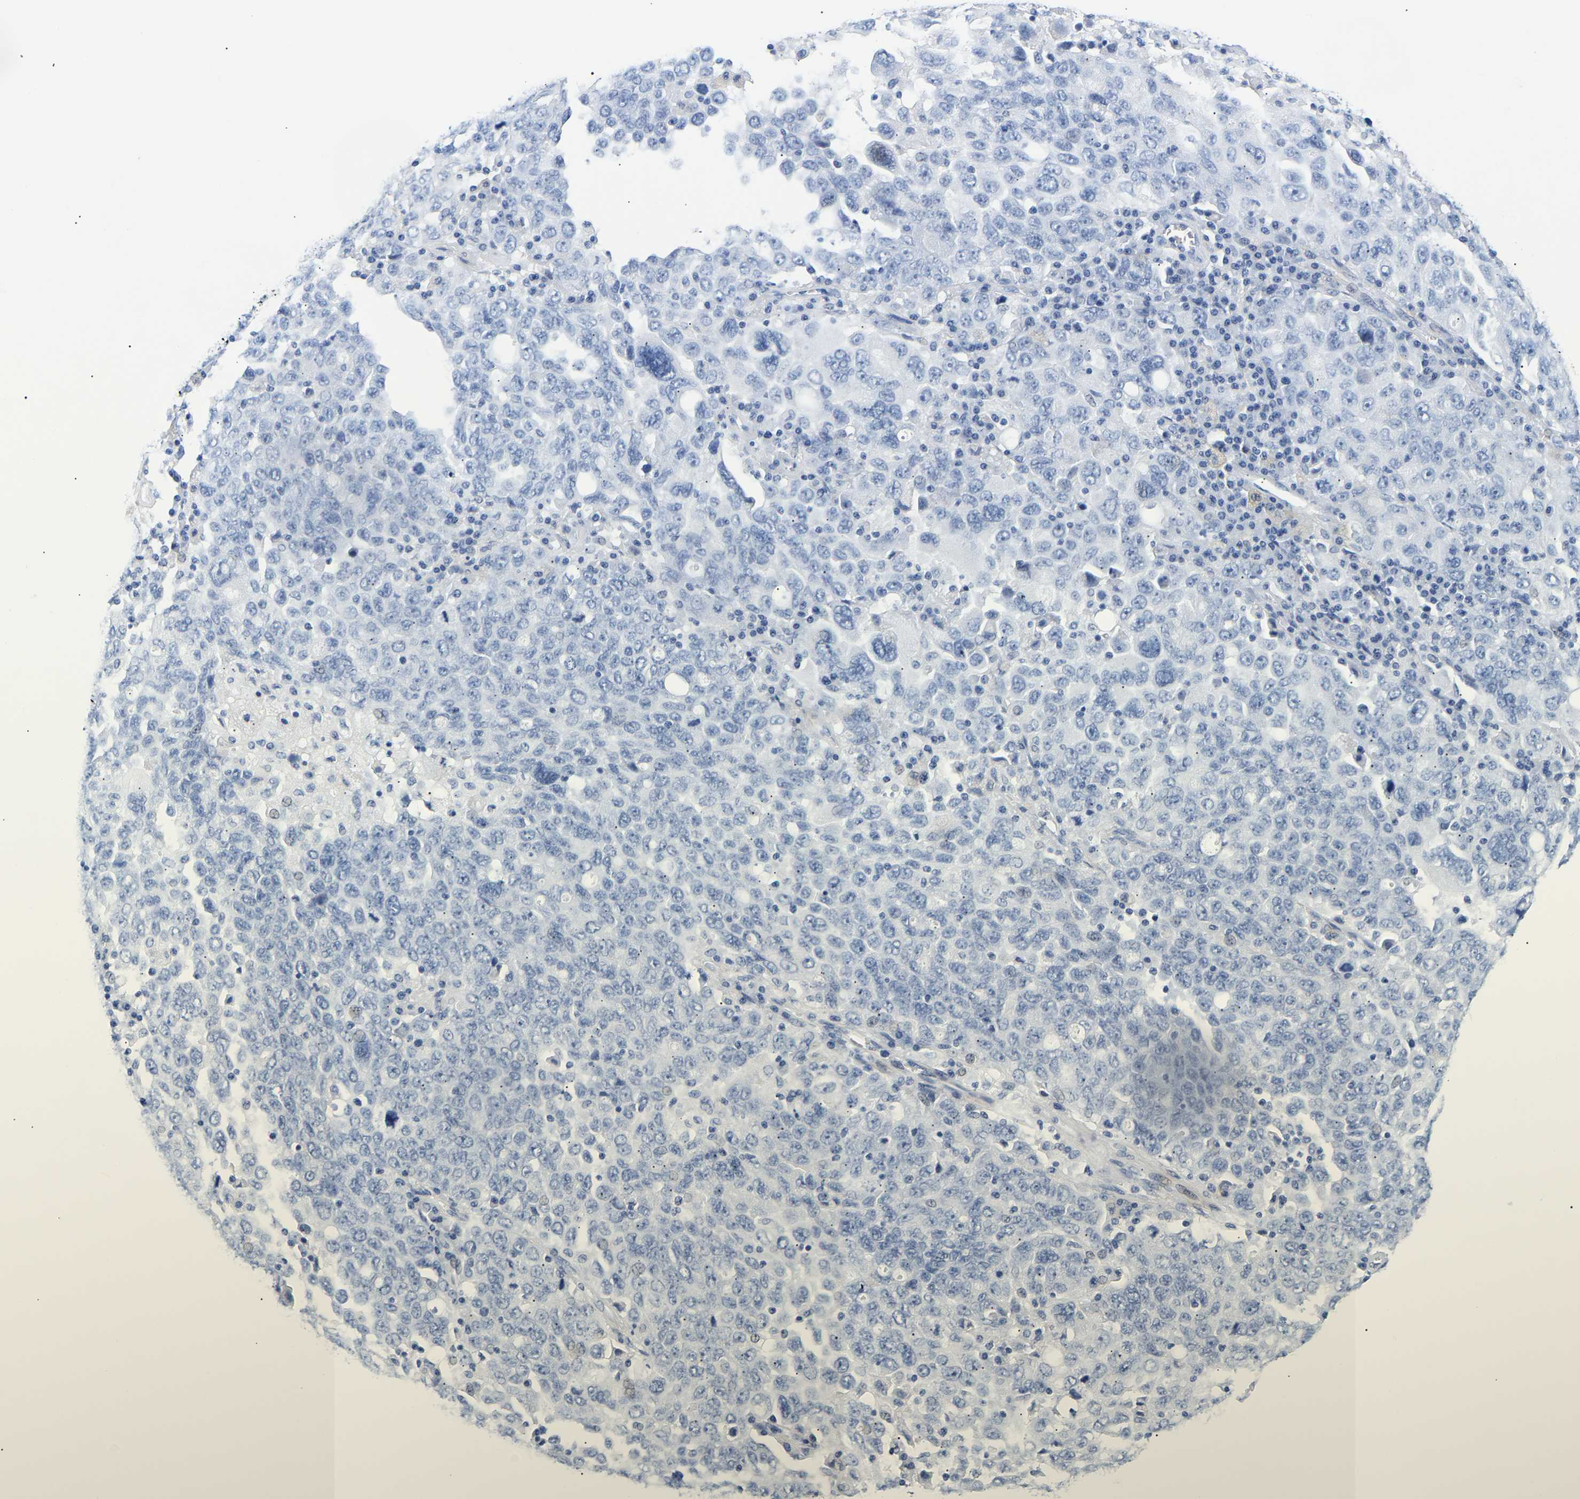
{"staining": {"intensity": "negative", "quantity": "none", "location": "none"}, "tissue": "ovarian cancer", "cell_type": "Tumor cells", "image_type": "cancer", "snomed": [{"axis": "morphology", "description": "Carcinoma, endometroid"}, {"axis": "topography", "description": "Ovary"}], "caption": "This is a photomicrograph of immunohistochemistry staining of ovarian cancer (endometroid carcinoma), which shows no expression in tumor cells. (Stains: DAB (3,3'-diaminobenzidine) immunohistochemistry (IHC) with hematoxylin counter stain, Microscopy: brightfield microscopy at high magnification).", "gene": "SPINK2", "patient": {"sex": "female", "age": 62}}